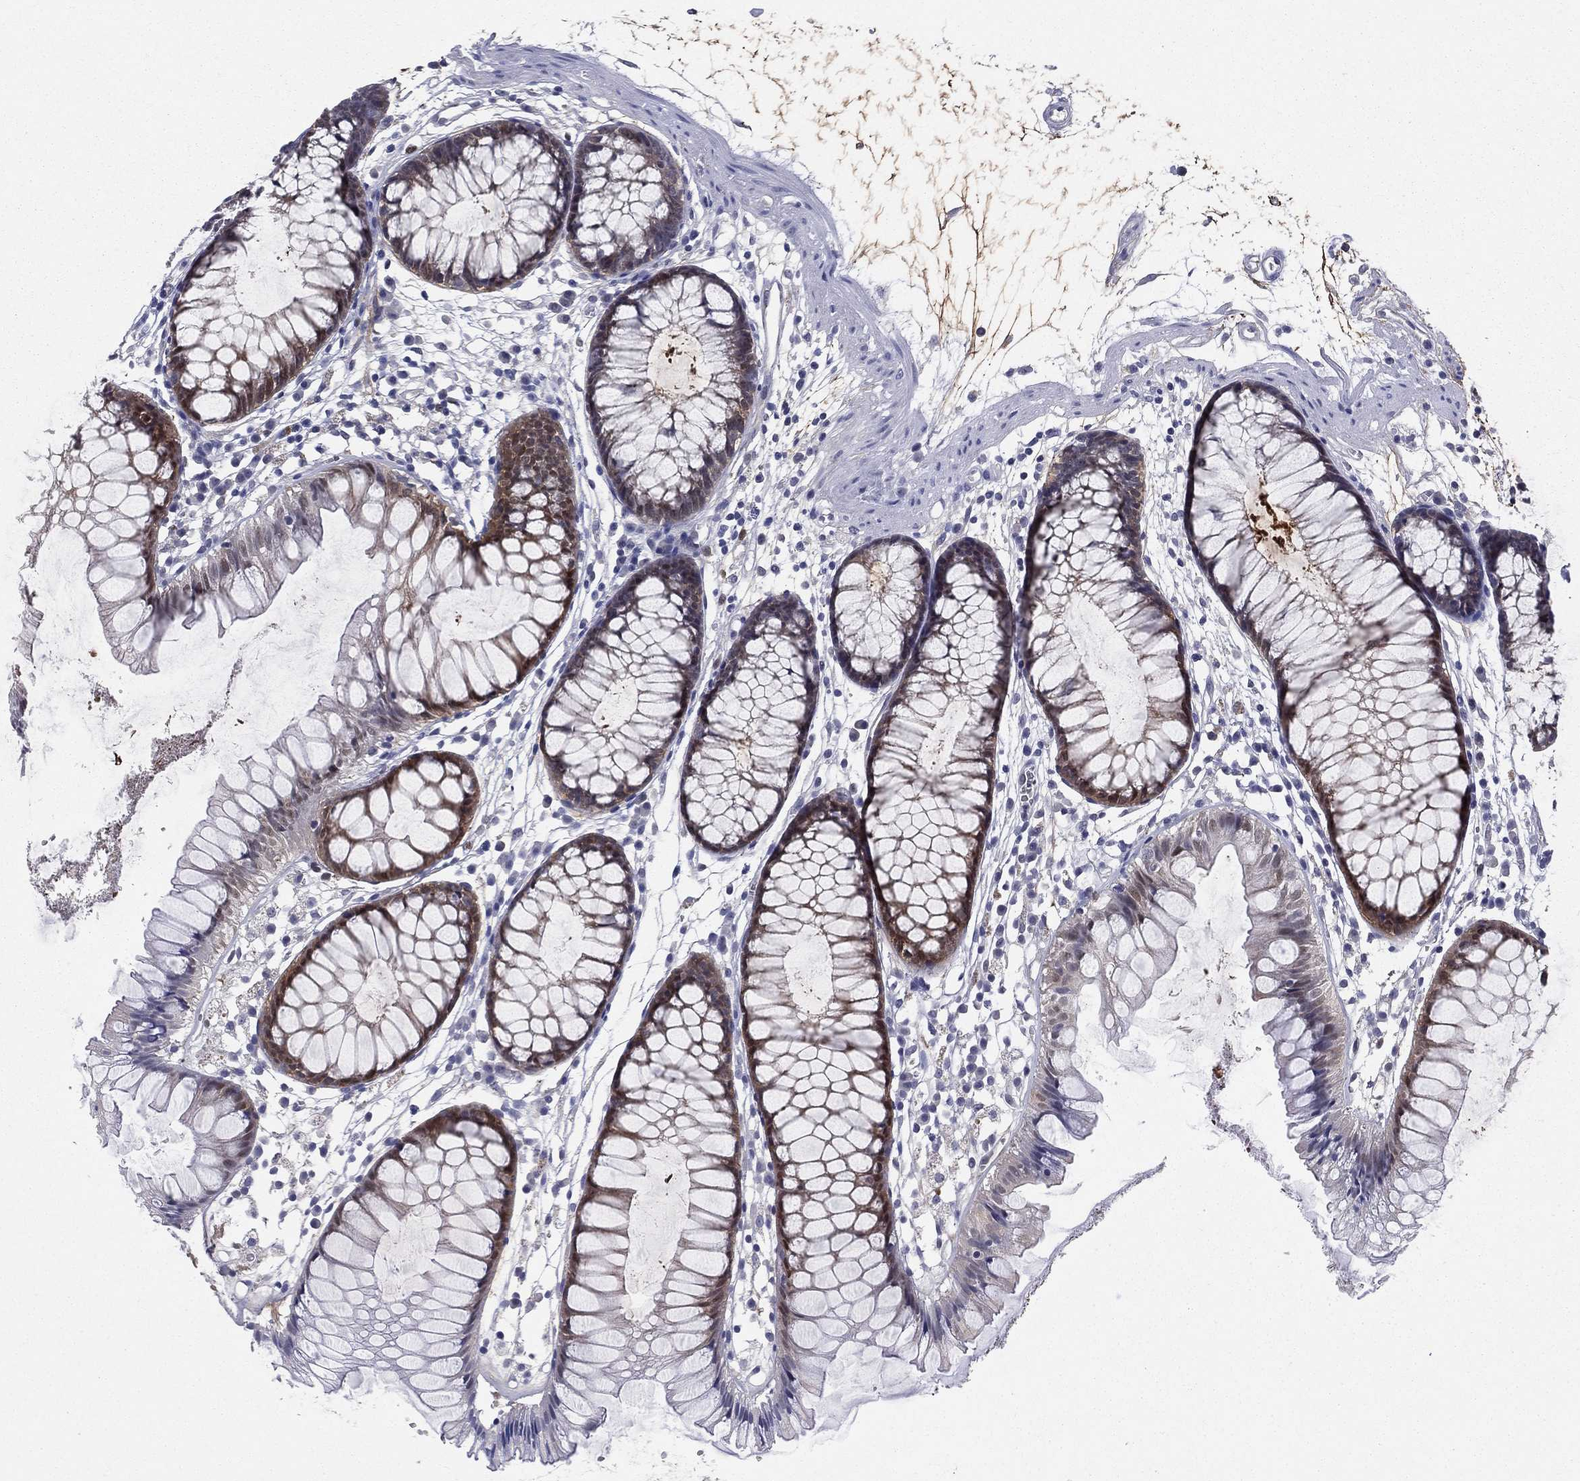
{"staining": {"intensity": "negative", "quantity": "none", "location": "none"}, "tissue": "colon", "cell_type": "Endothelial cells", "image_type": "normal", "snomed": [{"axis": "morphology", "description": "Normal tissue, NOS"}, {"axis": "morphology", "description": "Adenocarcinoma, NOS"}, {"axis": "topography", "description": "Colon"}], "caption": "DAB immunohistochemical staining of benign human colon demonstrates no significant staining in endothelial cells.", "gene": "REXO5", "patient": {"sex": "male", "age": 65}}